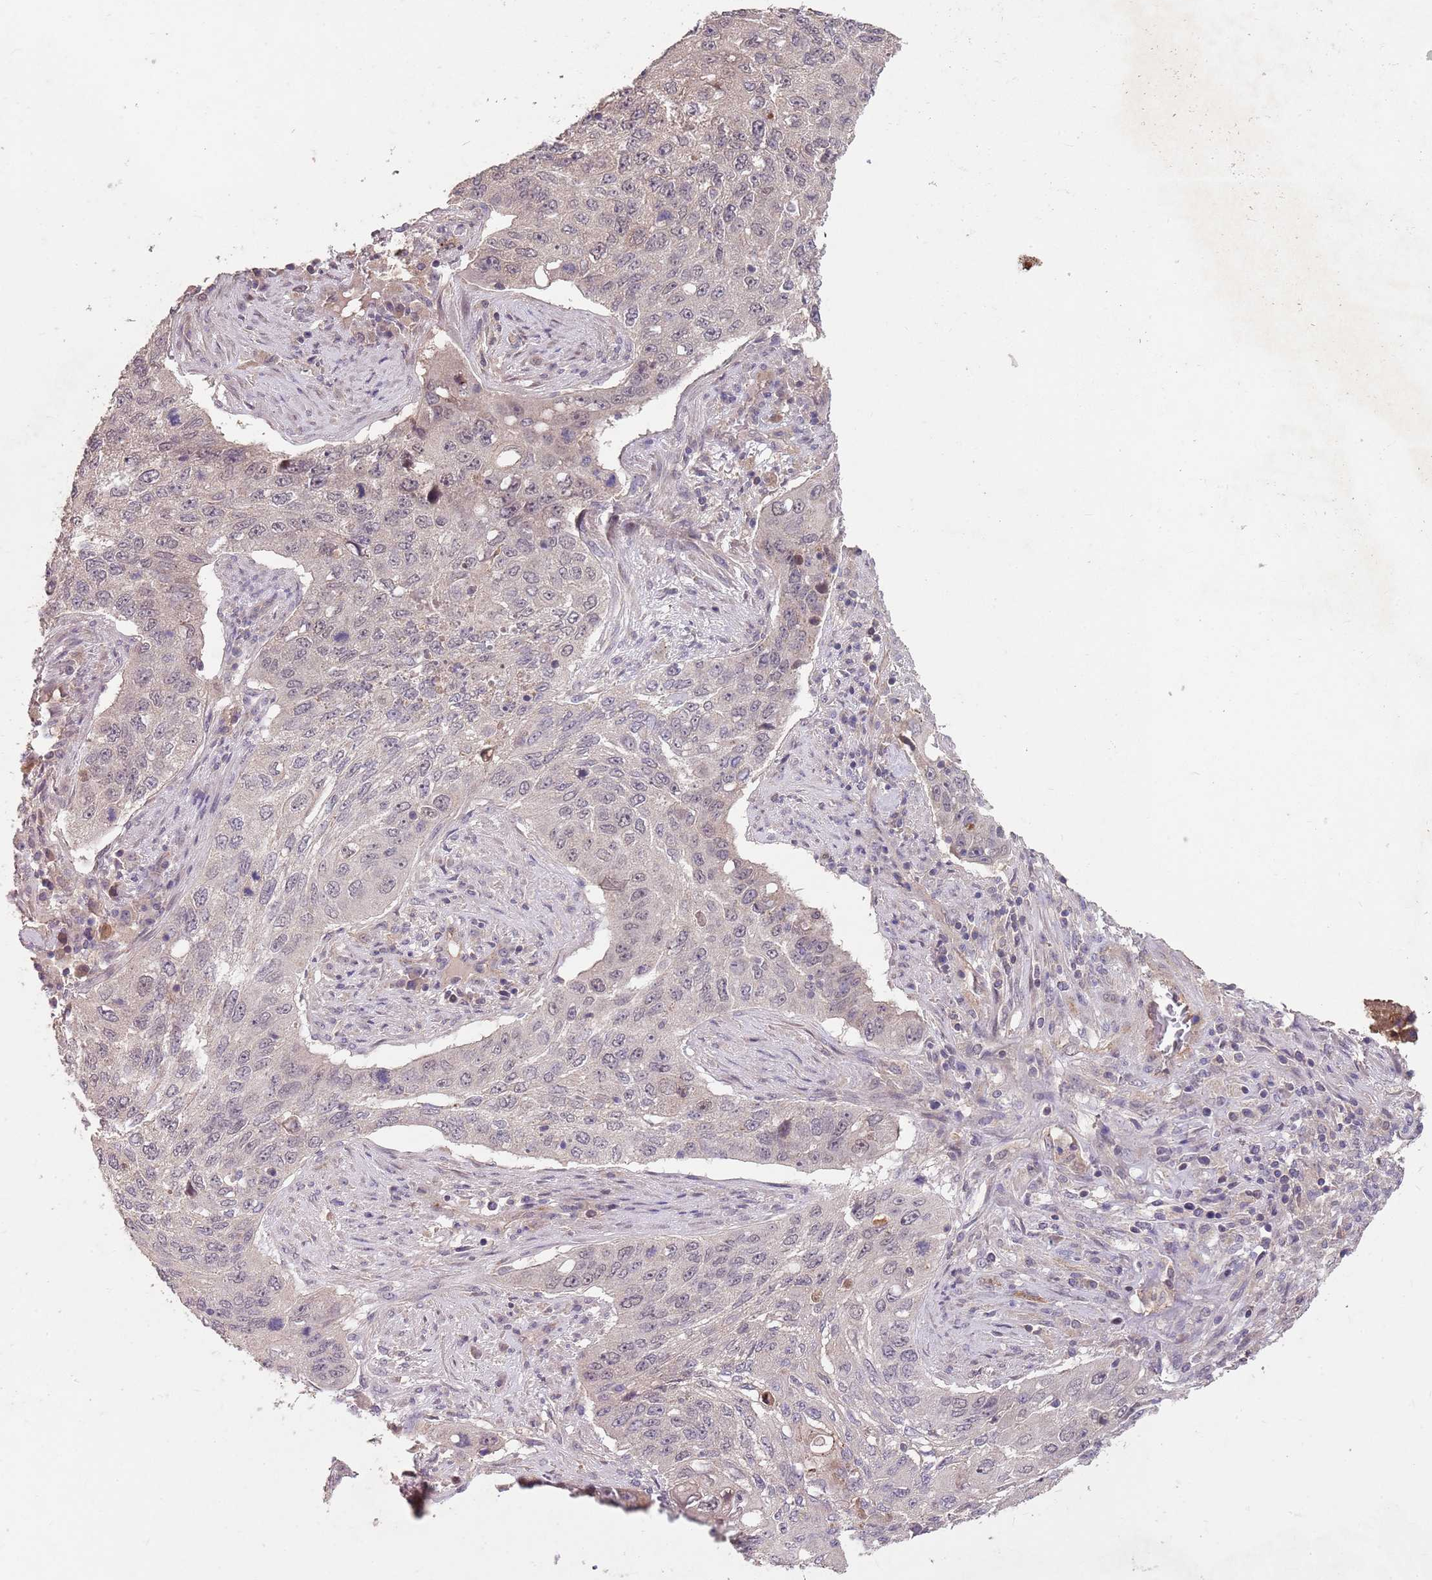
{"staining": {"intensity": "negative", "quantity": "none", "location": "none"}, "tissue": "lung cancer", "cell_type": "Tumor cells", "image_type": "cancer", "snomed": [{"axis": "morphology", "description": "Squamous cell carcinoma, NOS"}, {"axis": "topography", "description": "Lung"}], "caption": "This is a image of immunohistochemistry staining of lung squamous cell carcinoma, which shows no expression in tumor cells.", "gene": "MEI1", "patient": {"sex": "female", "age": 63}}